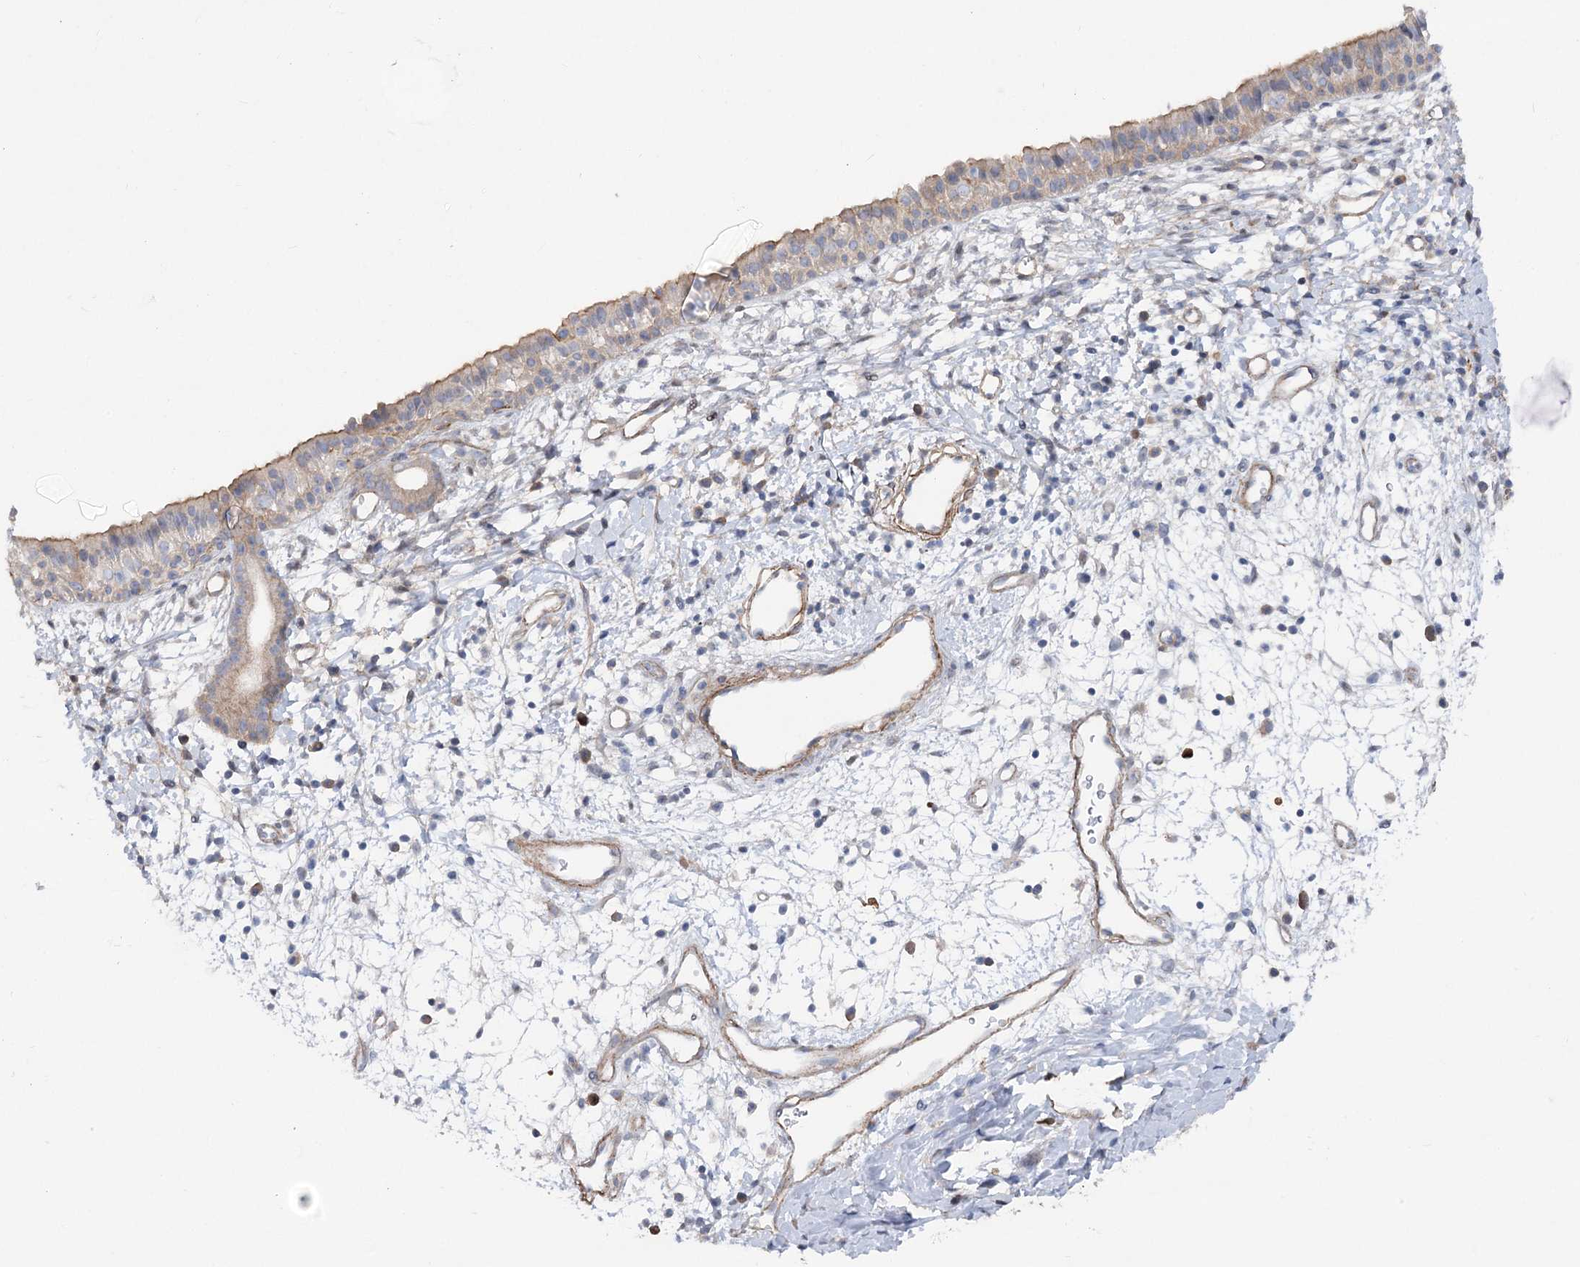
{"staining": {"intensity": "weak", "quantity": ">75%", "location": "cytoplasmic/membranous"}, "tissue": "nasopharynx", "cell_type": "Respiratory epithelial cells", "image_type": "normal", "snomed": [{"axis": "morphology", "description": "Normal tissue, NOS"}, {"axis": "topography", "description": "Nasopharynx"}], "caption": "This is a histology image of immunohistochemistry (IHC) staining of normal nasopharynx, which shows weak positivity in the cytoplasmic/membranous of respiratory epithelial cells.", "gene": "LARP1B", "patient": {"sex": "male", "age": 22}}